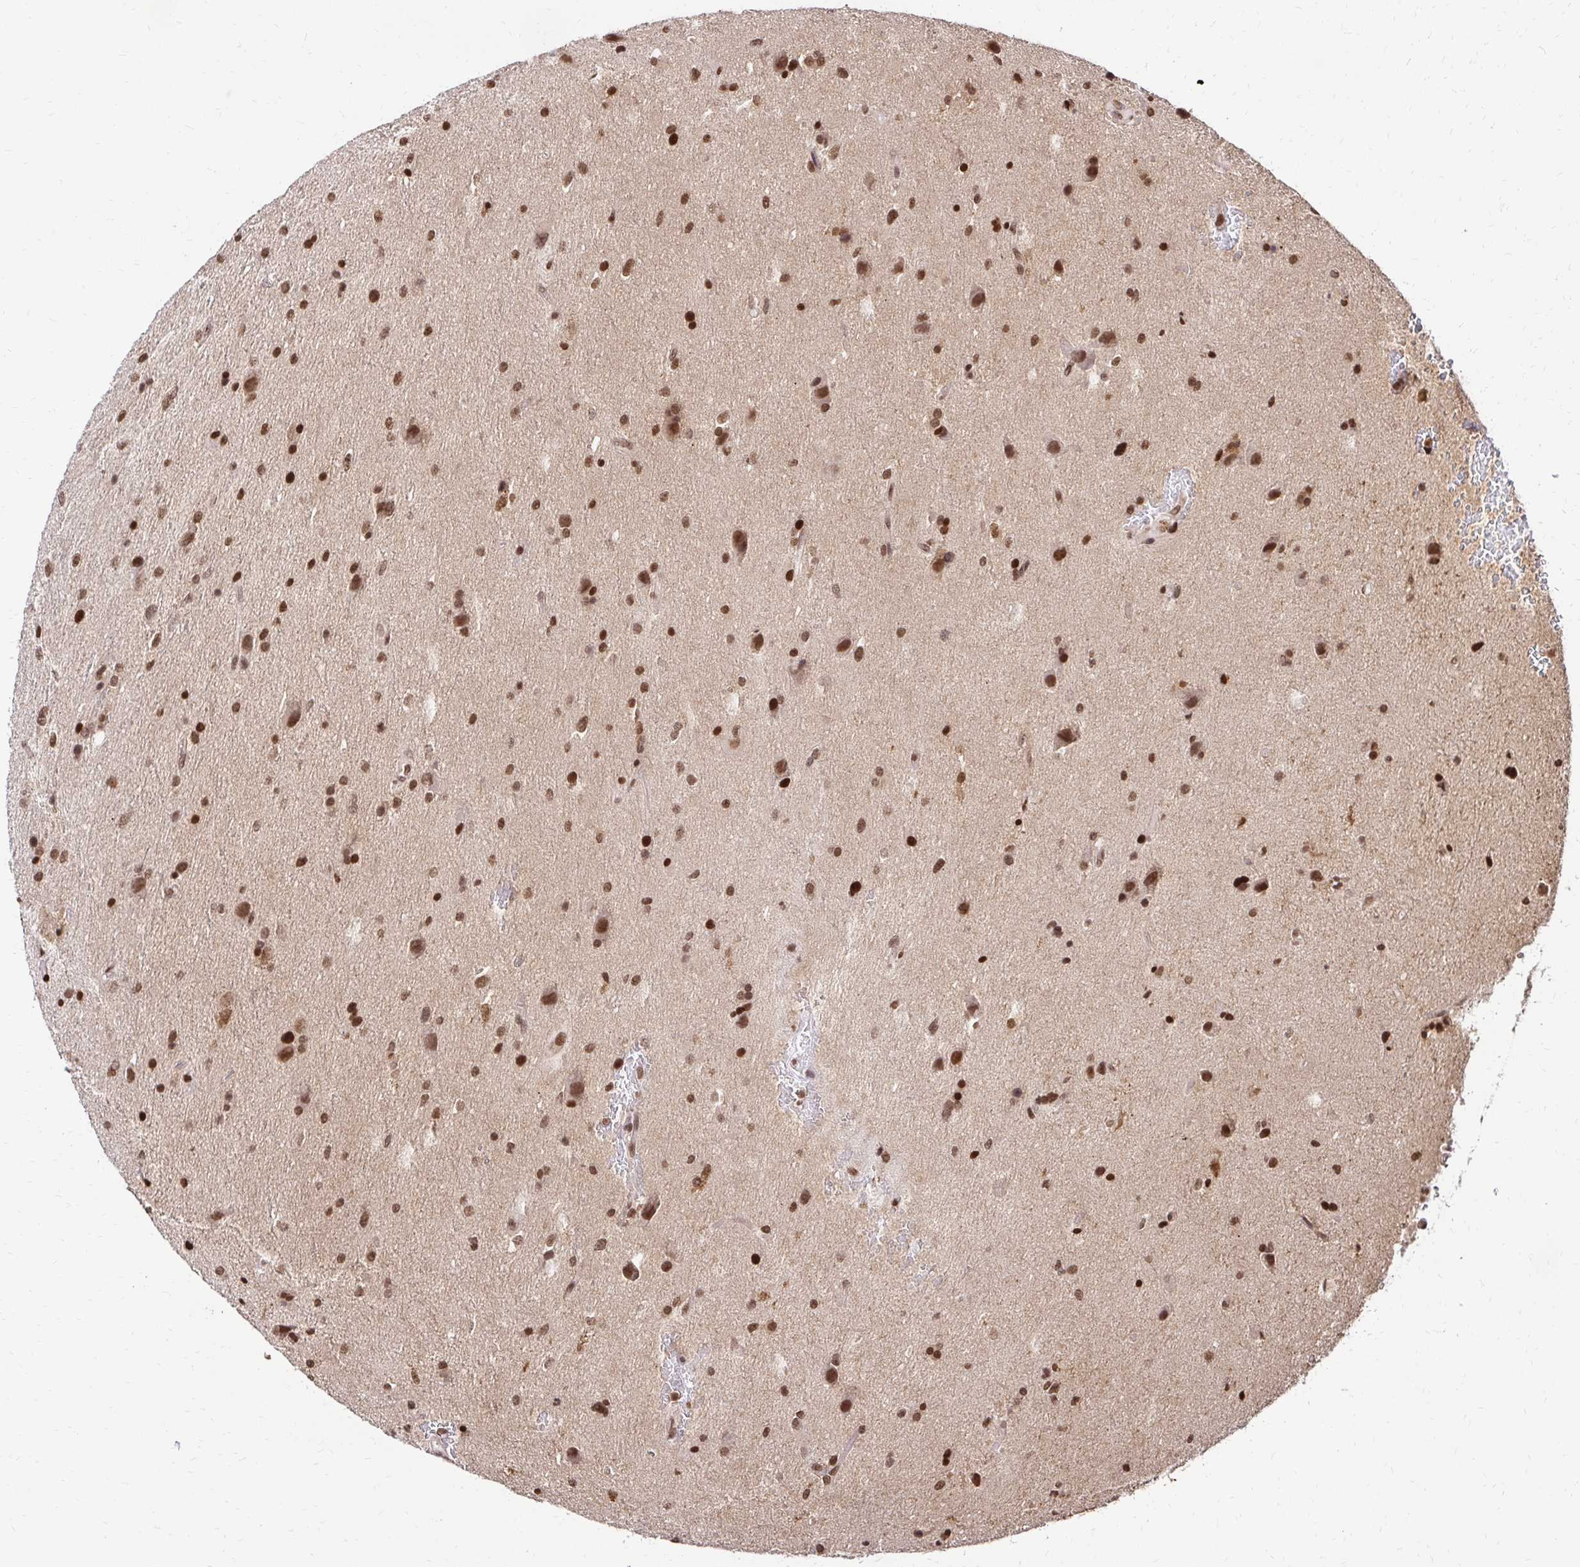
{"staining": {"intensity": "moderate", "quantity": ">75%", "location": "nuclear"}, "tissue": "glioma", "cell_type": "Tumor cells", "image_type": "cancer", "snomed": [{"axis": "morphology", "description": "Glioma, malignant, Low grade"}, {"axis": "topography", "description": "Brain"}], "caption": "Protein expression analysis of human glioma reveals moderate nuclear expression in approximately >75% of tumor cells.", "gene": "GLYR1", "patient": {"sex": "female", "age": 32}}